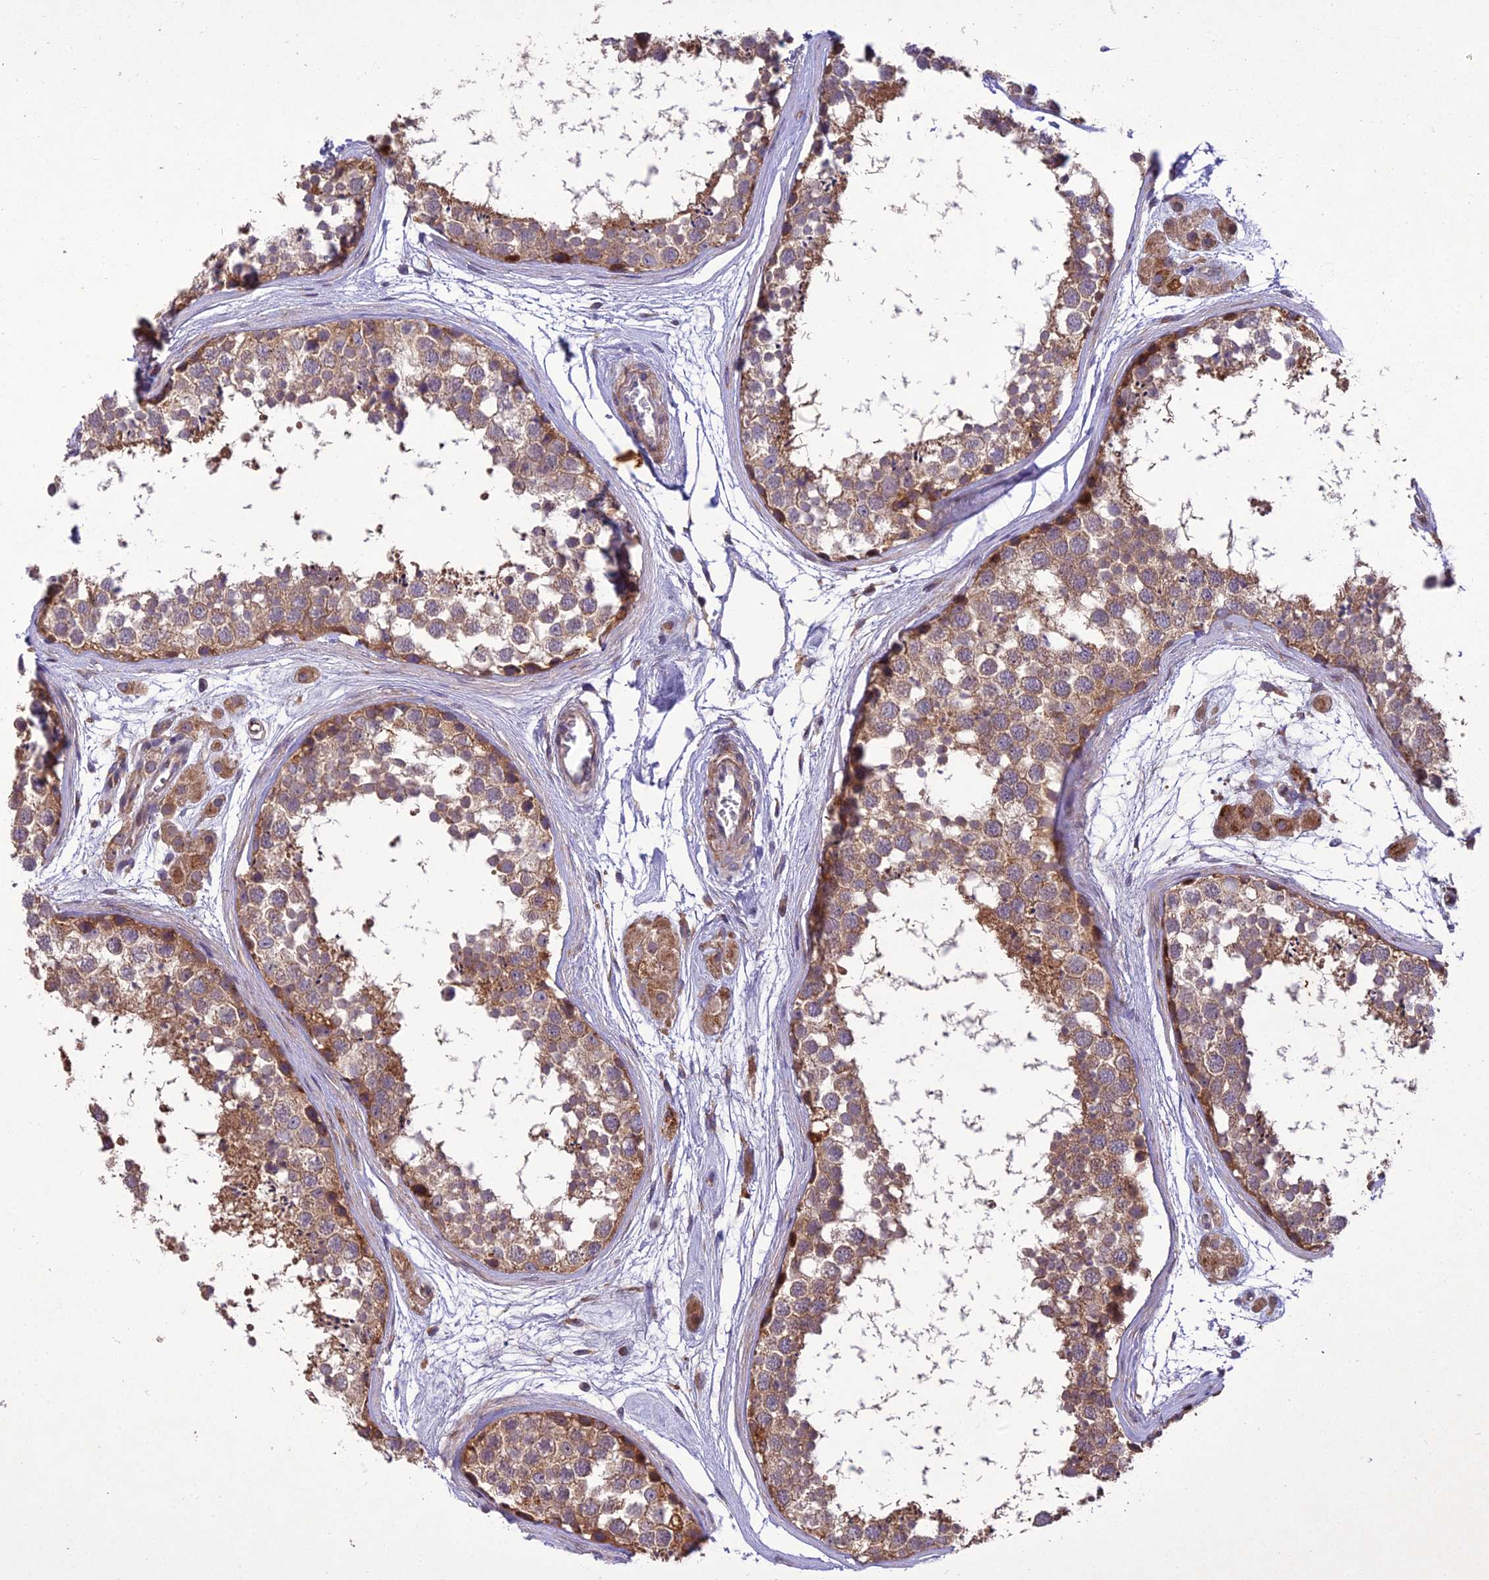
{"staining": {"intensity": "moderate", "quantity": ">75%", "location": "cytoplasmic/membranous"}, "tissue": "testis", "cell_type": "Cells in seminiferous ducts", "image_type": "normal", "snomed": [{"axis": "morphology", "description": "Normal tissue, NOS"}, {"axis": "topography", "description": "Testis"}], "caption": "Protein expression analysis of normal testis displays moderate cytoplasmic/membranous positivity in about >75% of cells in seminiferous ducts.", "gene": "CENPL", "patient": {"sex": "male", "age": 56}}